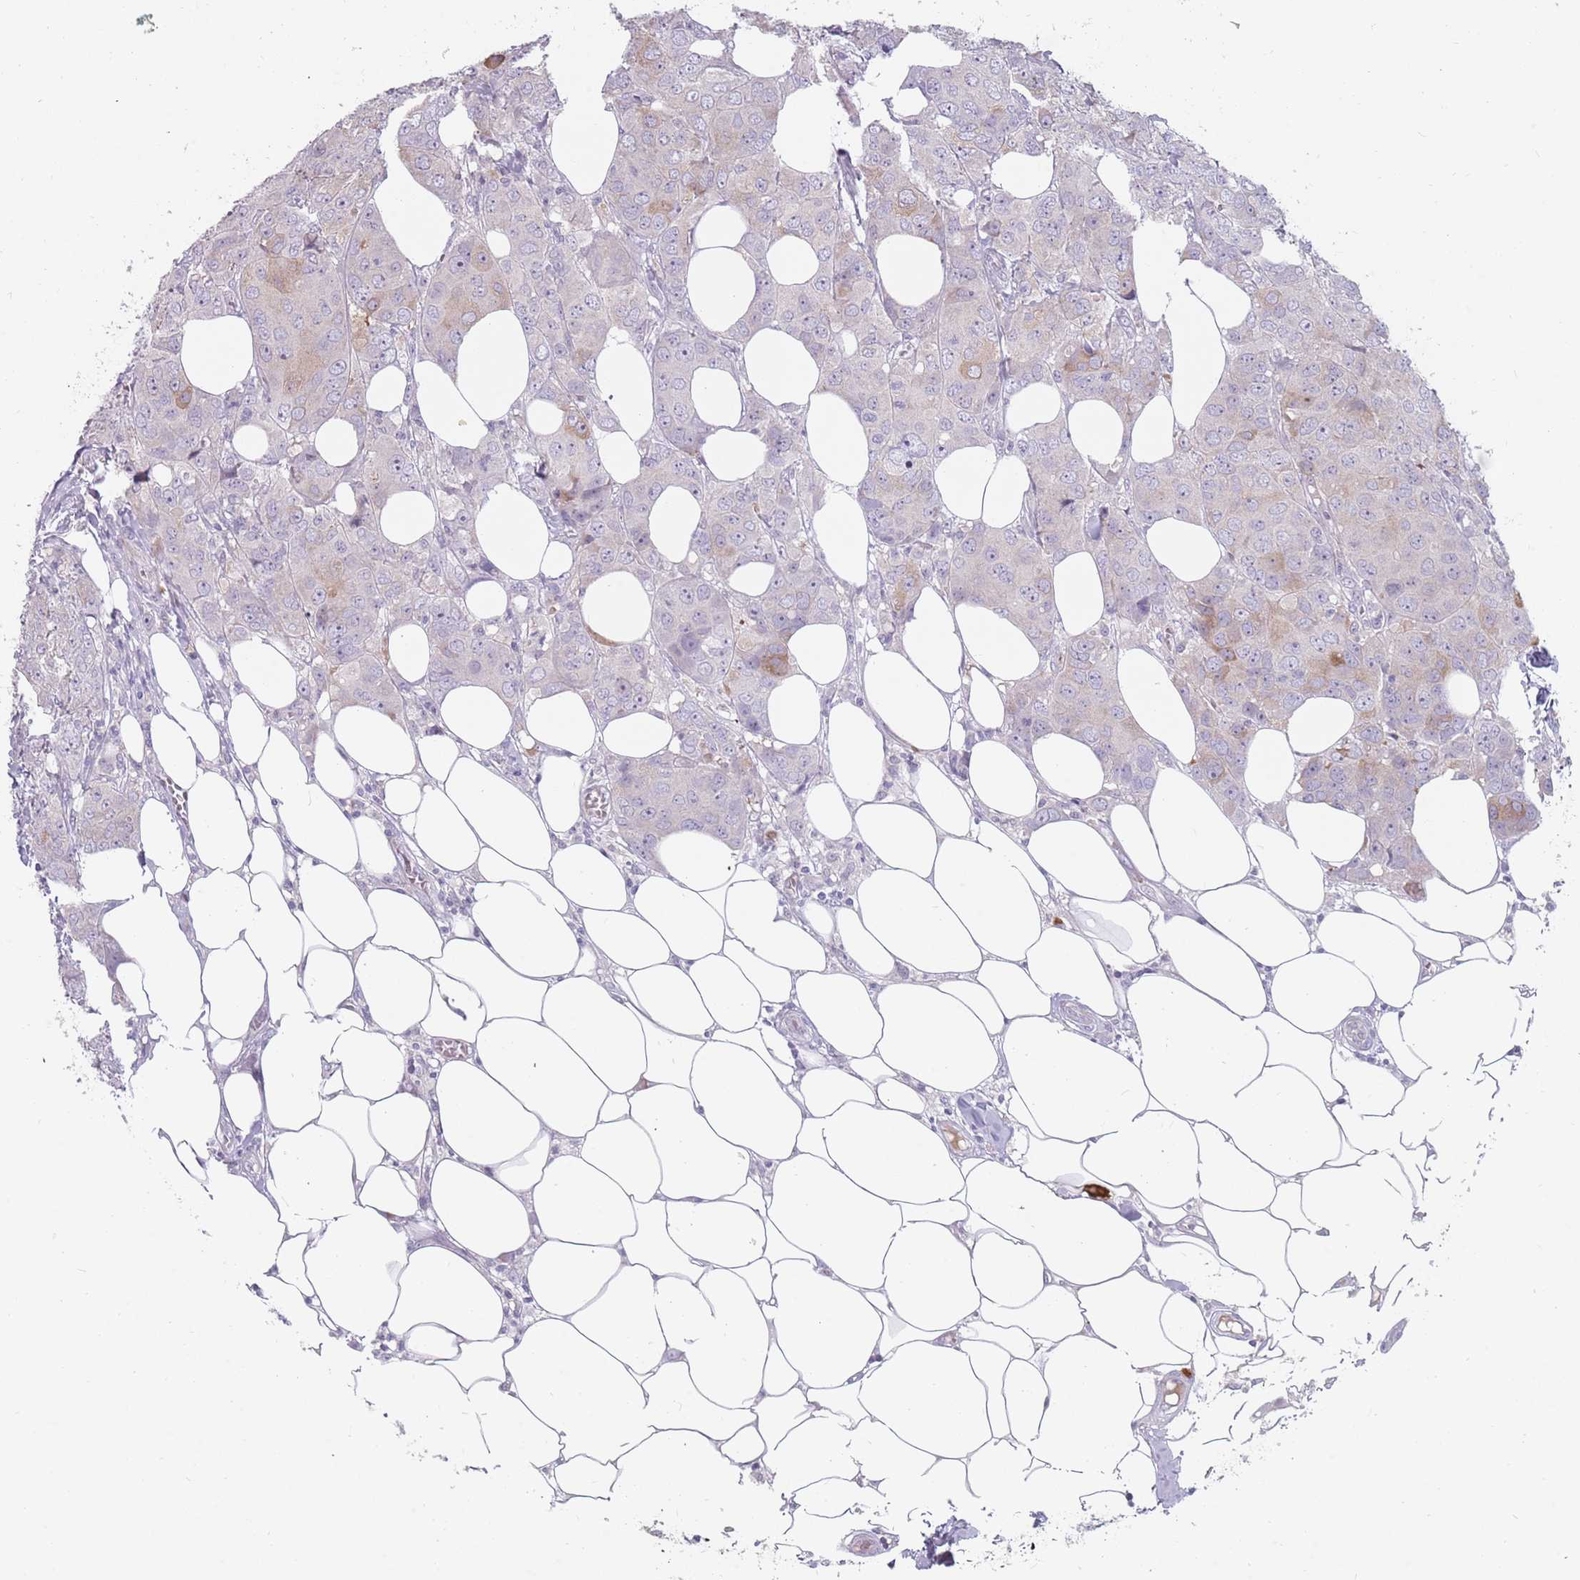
{"staining": {"intensity": "moderate", "quantity": "<25%", "location": "cytoplasmic/membranous"}, "tissue": "breast cancer", "cell_type": "Tumor cells", "image_type": "cancer", "snomed": [{"axis": "morphology", "description": "Duct carcinoma"}, {"axis": "topography", "description": "Breast"}], "caption": "The micrograph reveals immunohistochemical staining of breast cancer (infiltrating ductal carcinoma). There is moderate cytoplasmic/membranous staining is seen in approximately <25% of tumor cells.", "gene": "DDX4", "patient": {"sex": "female", "age": 43}}